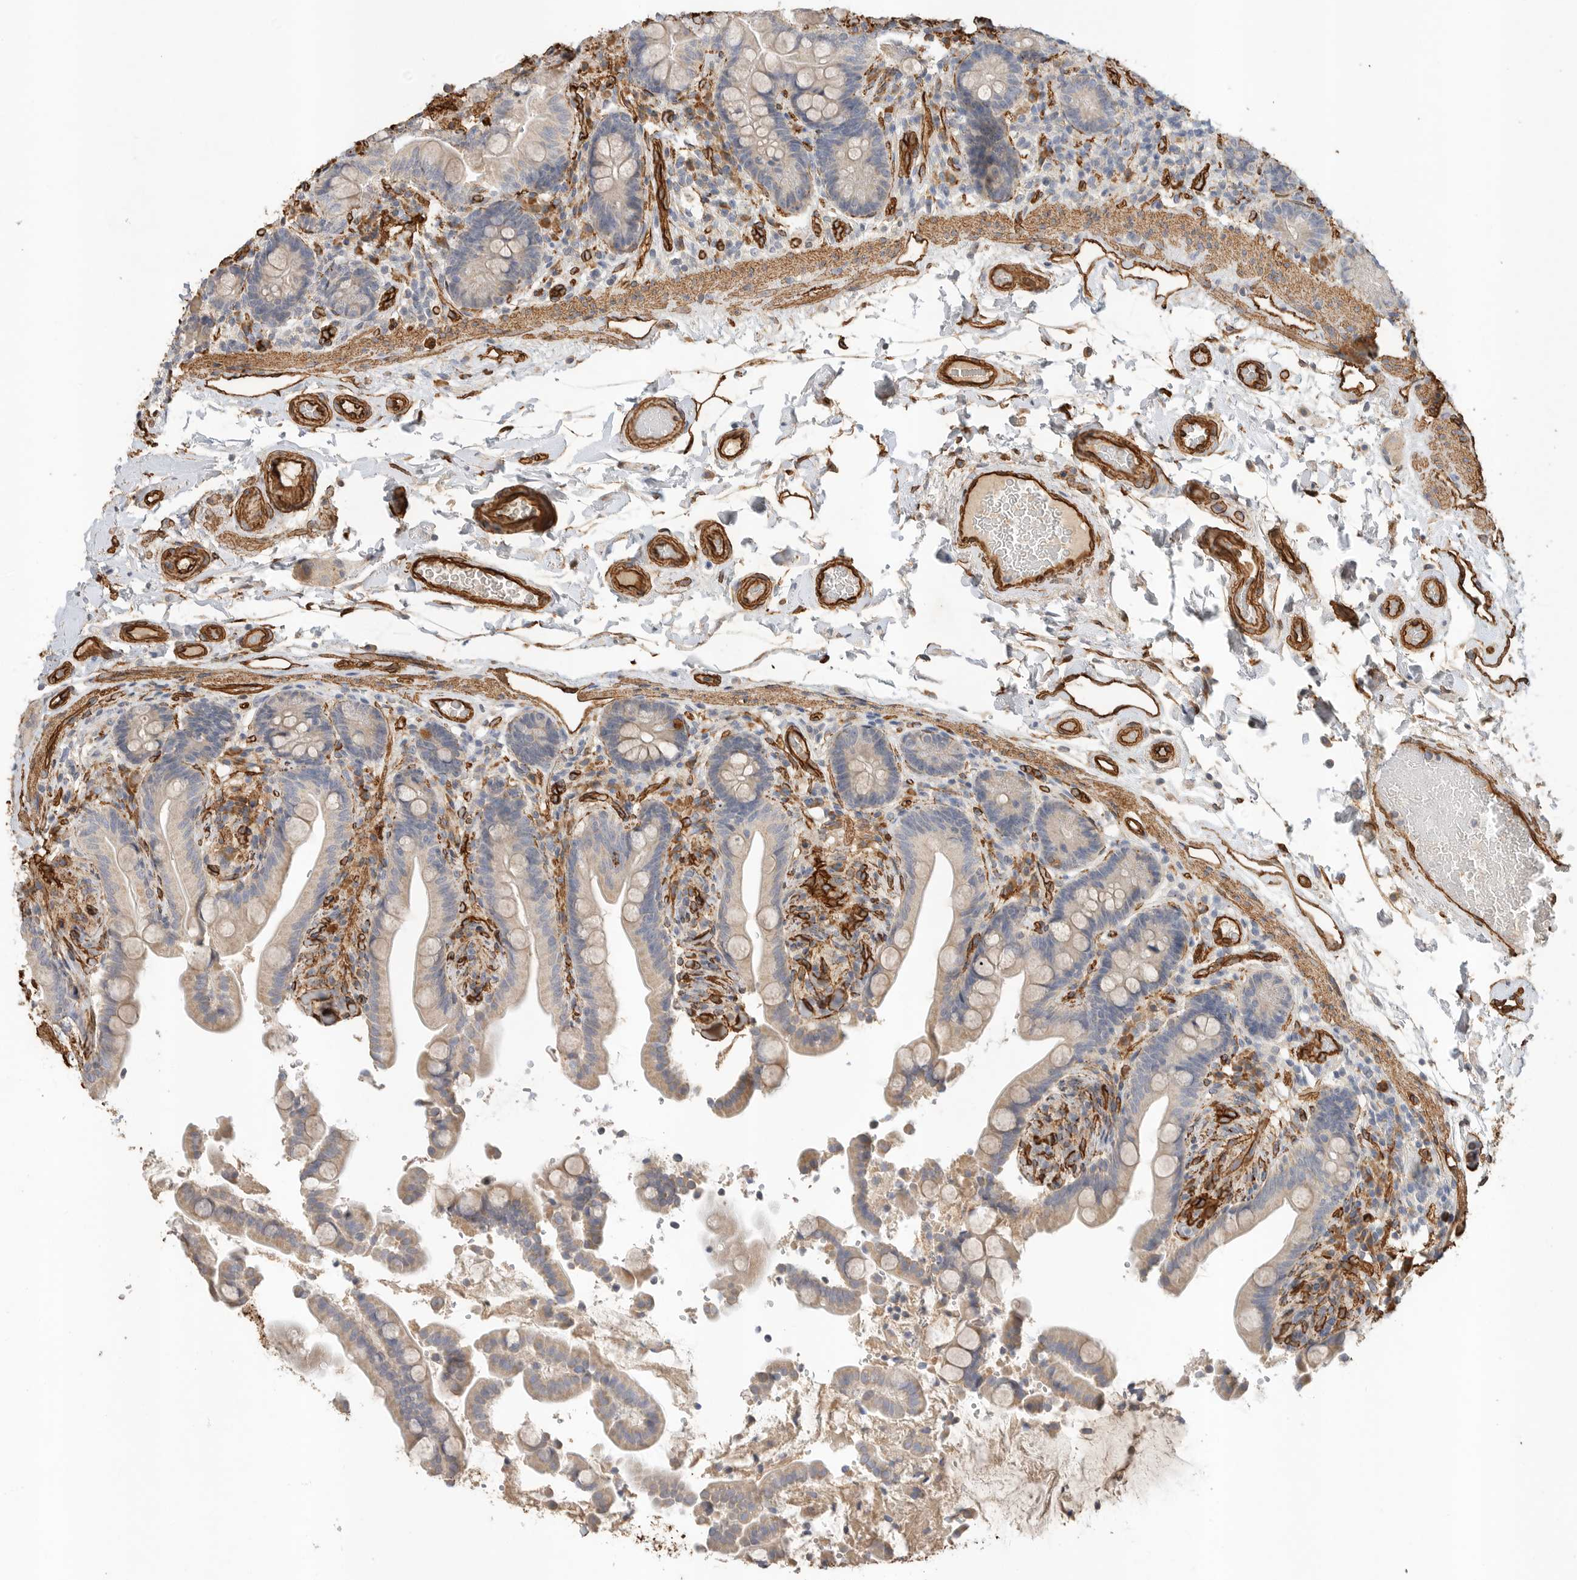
{"staining": {"intensity": "strong", "quantity": ">75%", "location": "cytoplasmic/membranous"}, "tissue": "colon", "cell_type": "Endothelial cells", "image_type": "normal", "snomed": [{"axis": "morphology", "description": "Normal tissue, NOS"}, {"axis": "topography", "description": "Smooth muscle"}, {"axis": "topography", "description": "Colon"}], "caption": "DAB immunohistochemical staining of unremarkable human colon exhibits strong cytoplasmic/membranous protein staining in approximately >75% of endothelial cells.", "gene": "JMJD4", "patient": {"sex": "male", "age": 73}}